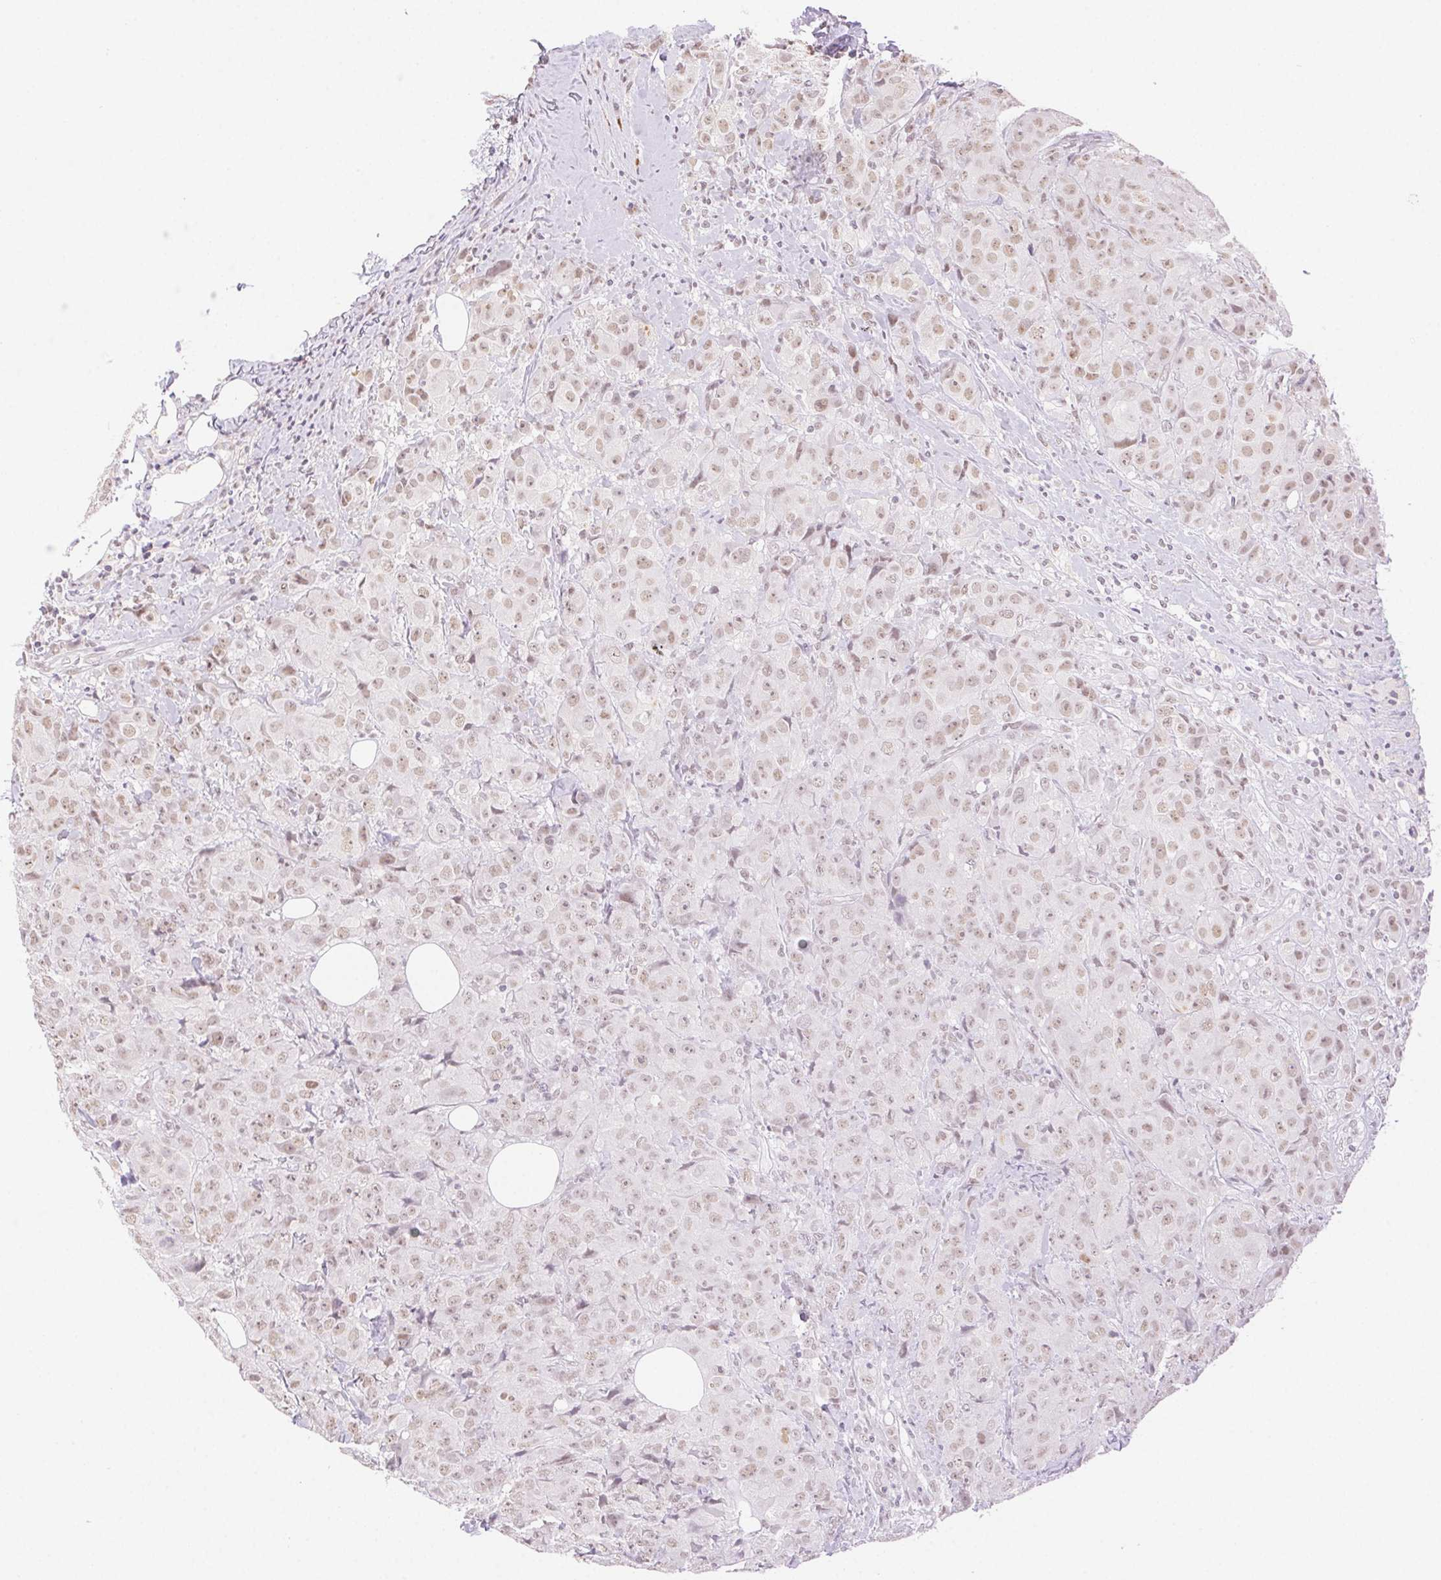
{"staining": {"intensity": "weak", "quantity": "25%-75%", "location": "nuclear"}, "tissue": "breast cancer", "cell_type": "Tumor cells", "image_type": "cancer", "snomed": [{"axis": "morphology", "description": "Normal tissue, NOS"}, {"axis": "morphology", "description": "Duct carcinoma"}, {"axis": "topography", "description": "Breast"}], "caption": "Immunohistochemistry (IHC) (DAB) staining of human breast cancer (intraductal carcinoma) reveals weak nuclear protein staining in about 25%-75% of tumor cells.", "gene": "H2AZ2", "patient": {"sex": "female", "age": 43}}